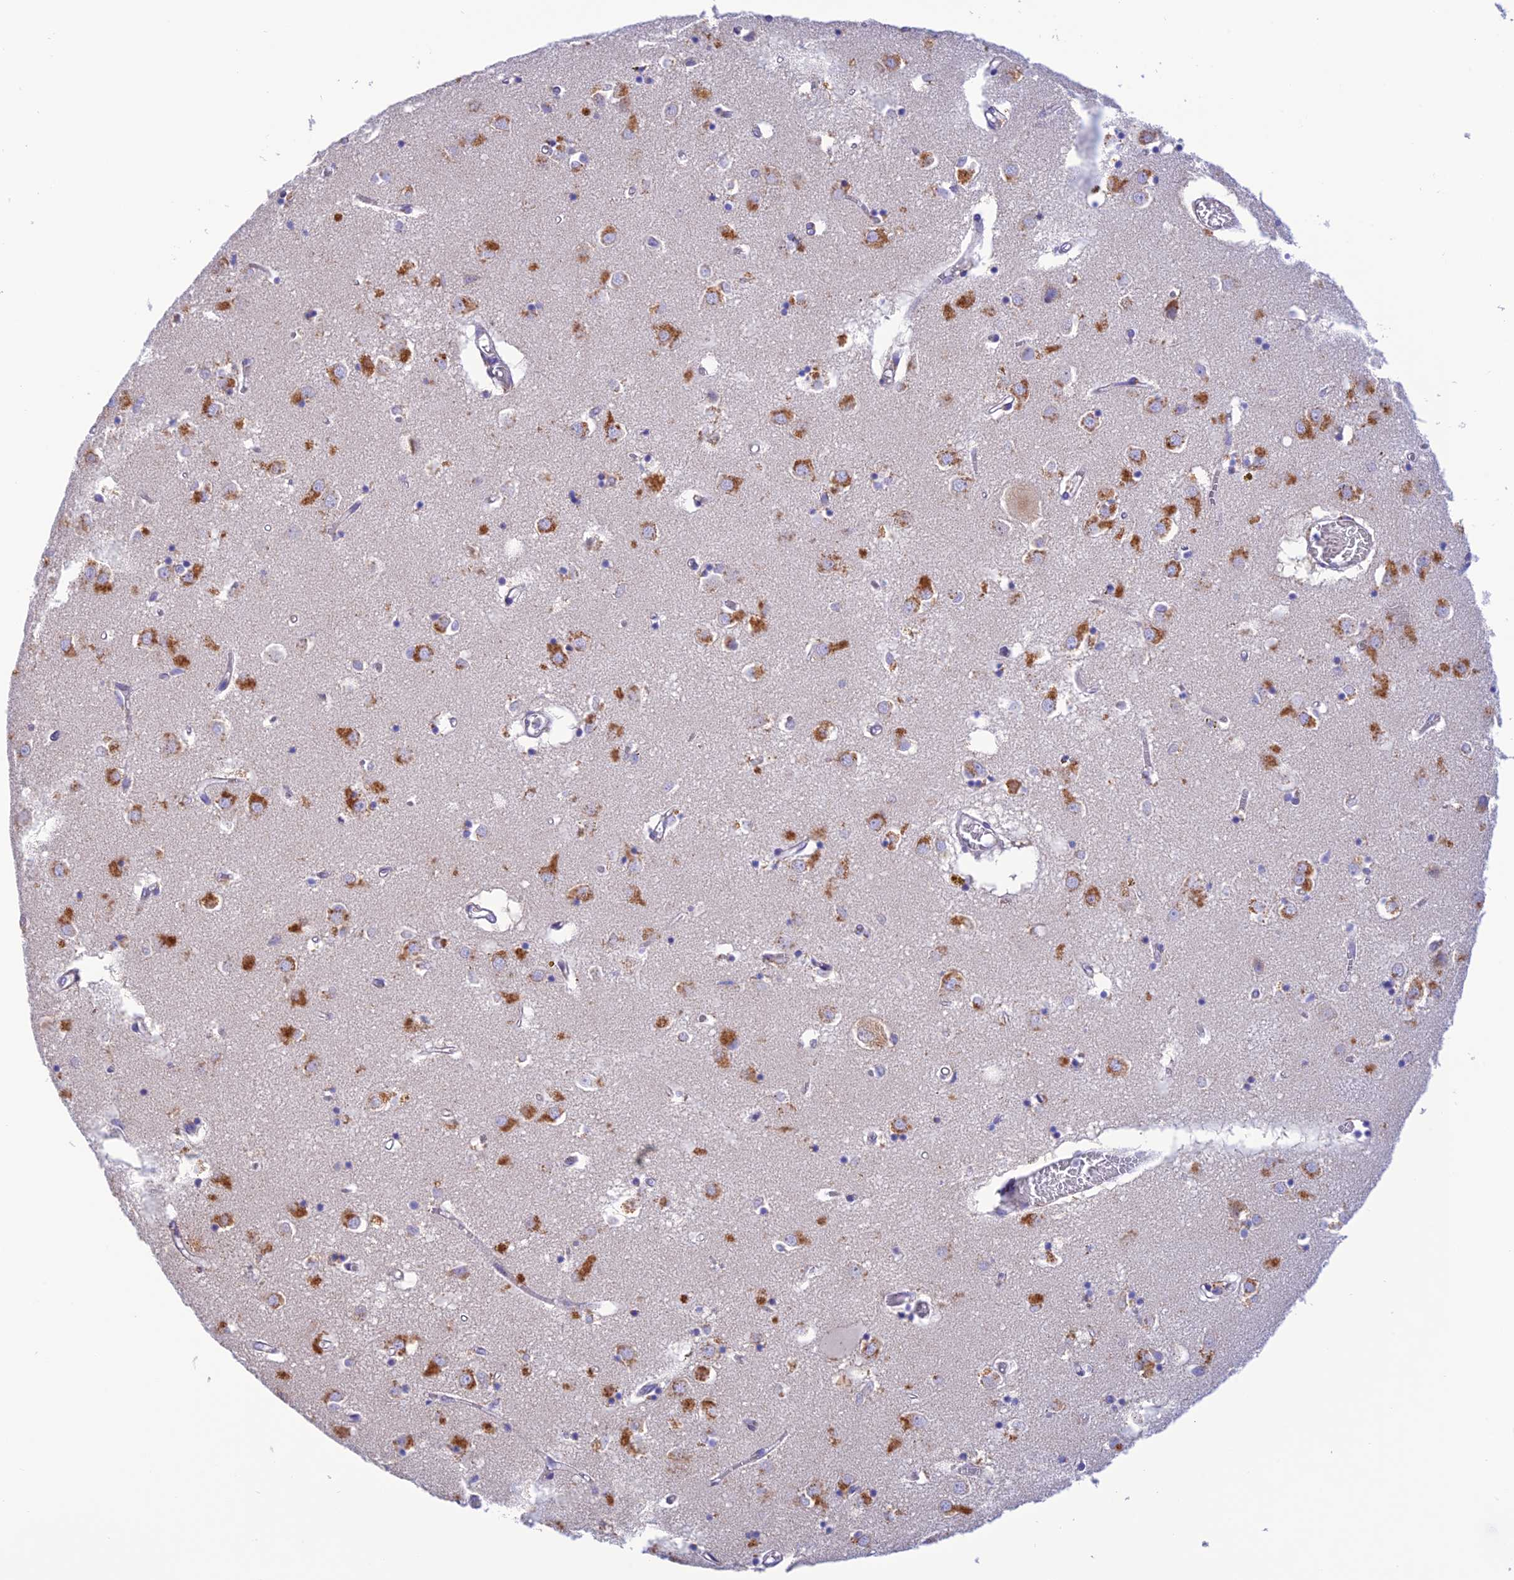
{"staining": {"intensity": "moderate", "quantity": "<25%", "location": "cytoplasmic/membranous"}, "tissue": "caudate", "cell_type": "Glial cells", "image_type": "normal", "snomed": [{"axis": "morphology", "description": "Normal tissue, NOS"}, {"axis": "topography", "description": "Lateral ventricle wall"}], "caption": "This is an image of immunohistochemistry (IHC) staining of normal caudate, which shows moderate staining in the cytoplasmic/membranous of glial cells.", "gene": "ENSG00000255439", "patient": {"sex": "male", "age": 70}}